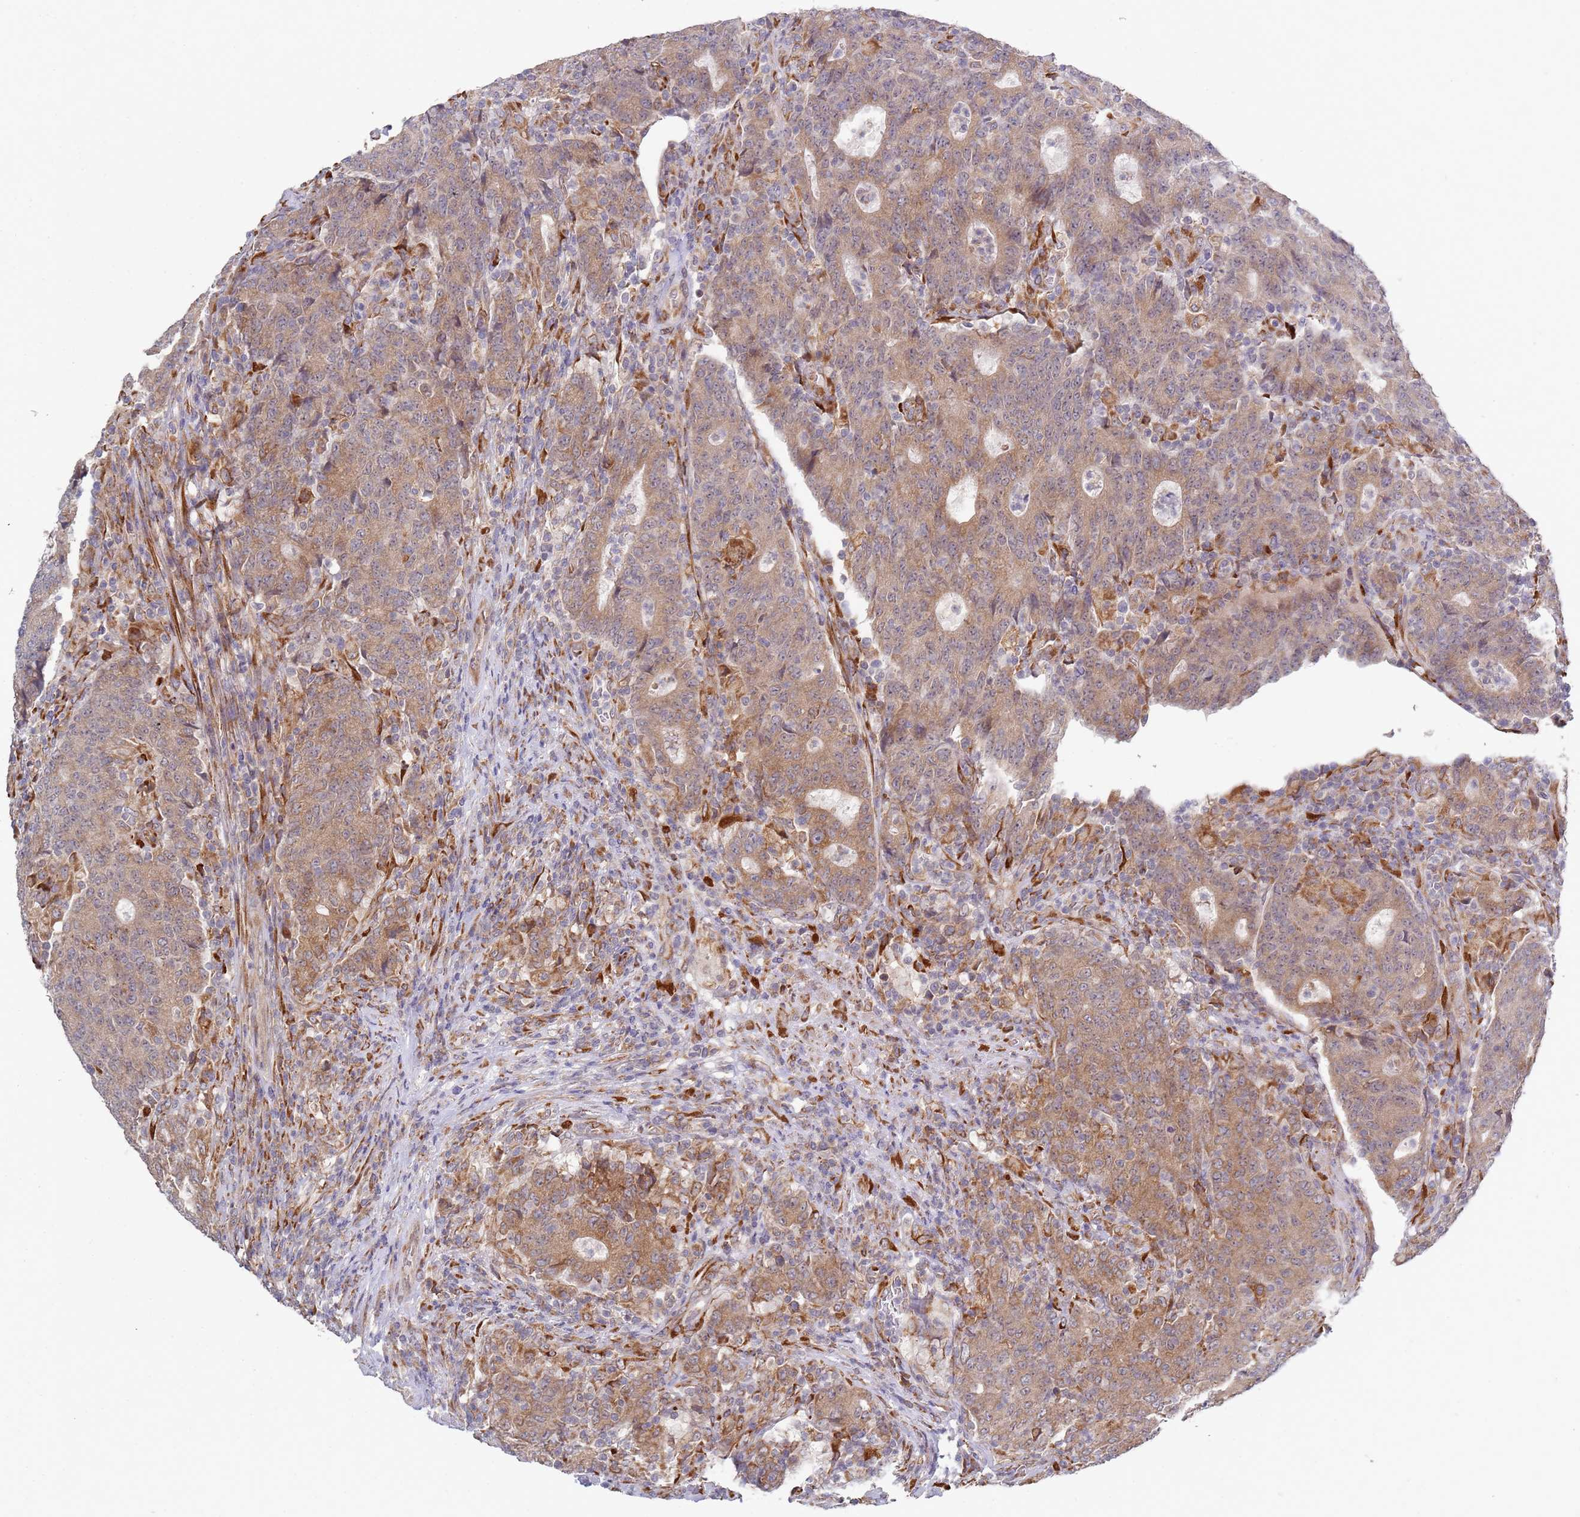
{"staining": {"intensity": "moderate", "quantity": ">75%", "location": "cytoplasmic/membranous"}, "tissue": "colorectal cancer", "cell_type": "Tumor cells", "image_type": "cancer", "snomed": [{"axis": "morphology", "description": "Adenocarcinoma, NOS"}, {"axis": "topography", "description": "Colon"}], "caption": "The micrograph reveals a brown stain indicating the presence of a protein in the cytoplasmic/membranous of tumor cells in colorectal cancer.", "gene": "VRK2", "patient": {"sex": "female", "age": 75}}